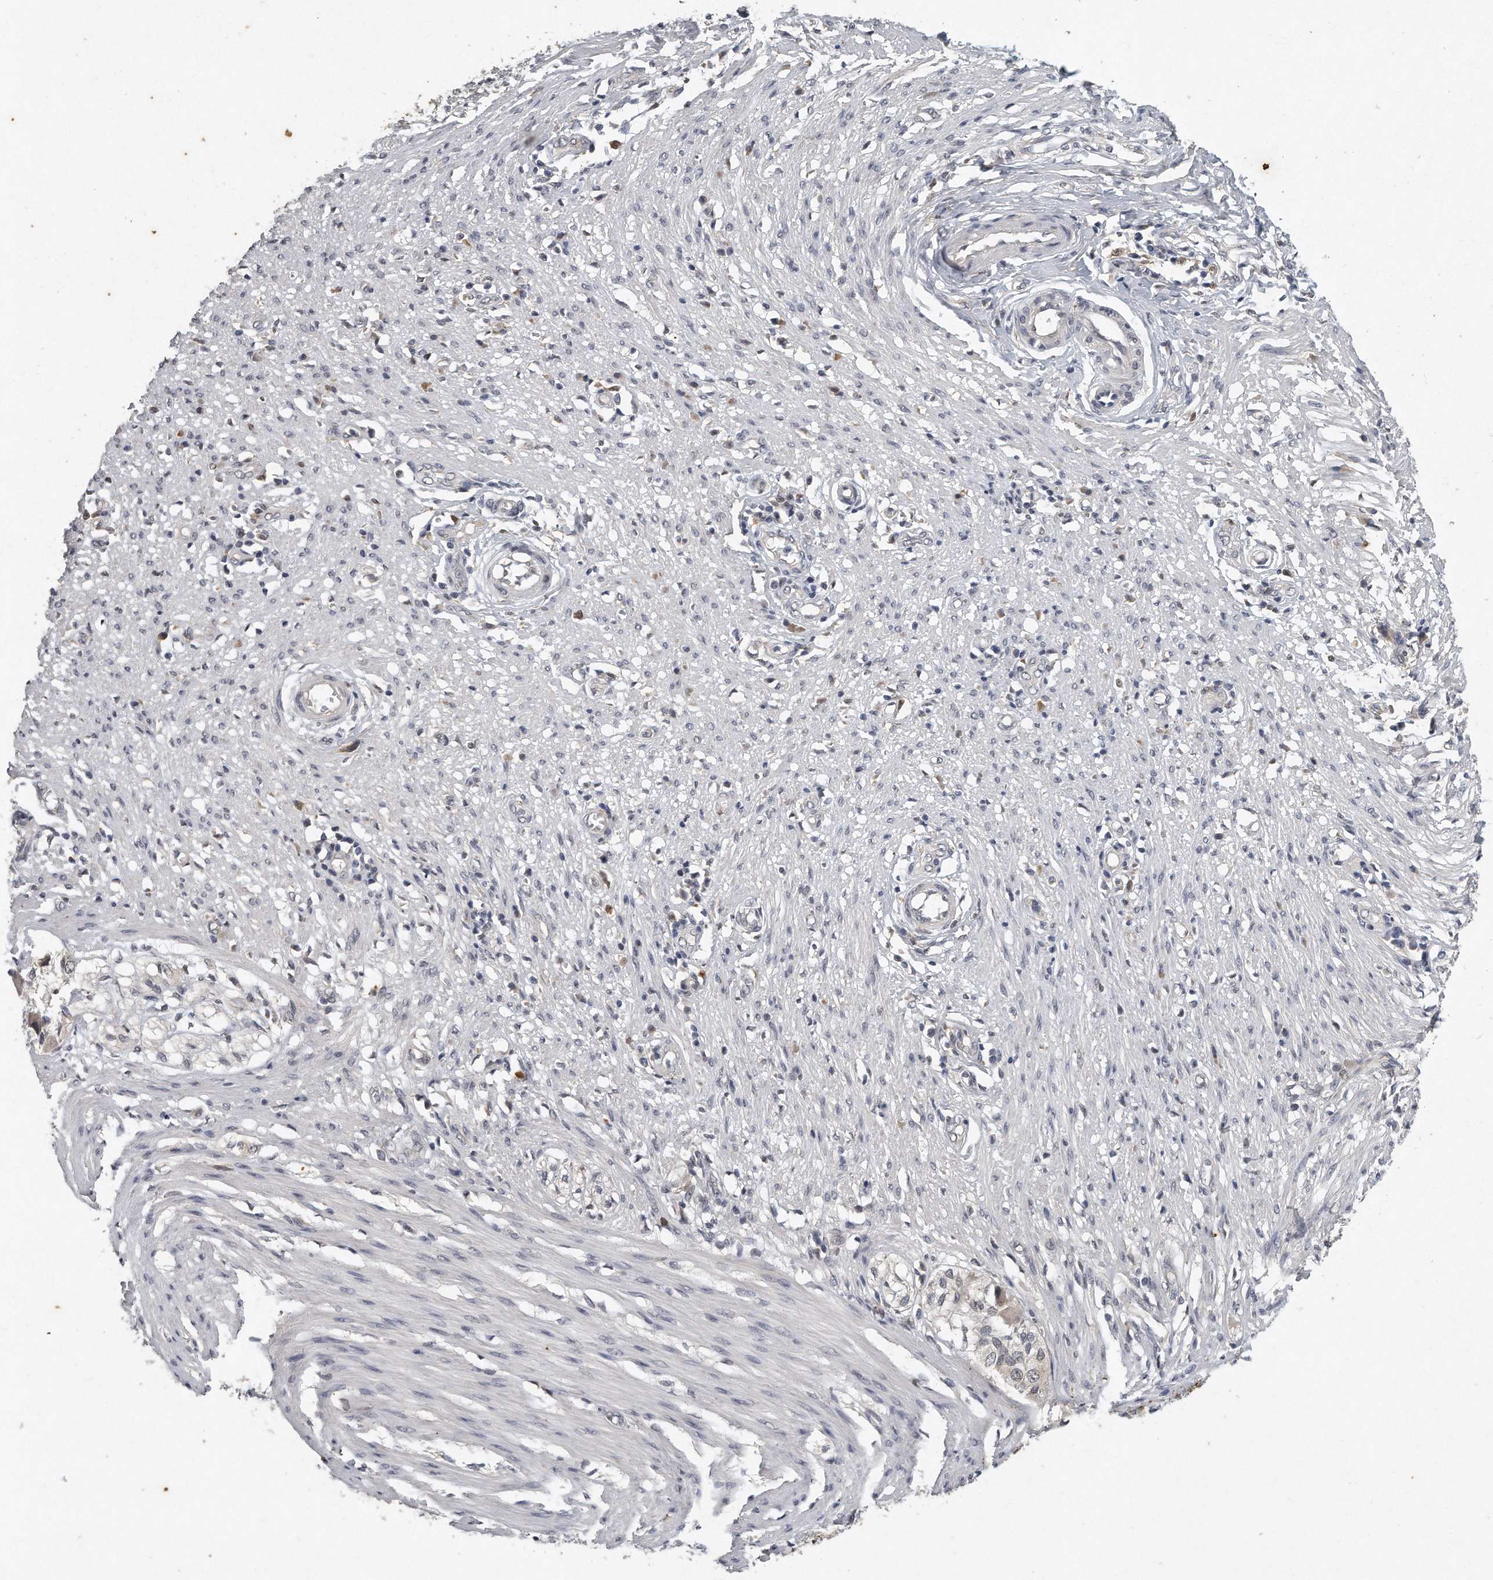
{"staining": {"intensity": "negative", "quantity": "none", "location": "none"}, "tissue": "smooth muscle", "cell_type": "Smooth muscle cells", "image_type": "normal", "snomed": [{"axis": "morphology", "description": "Normal tissue, NOS"}, {"axis": "morphology", "description": "Adenocarcinoma, NOS"}, {"axis": "topography", "description": "Colon"}, {"axis": "topography", "description": "Peripheral nerve tissue"}], "caption": "Human smooth muscle stained for a protein using immunohistochemistry demonstrates no staining in smooth muscle cells.", "gene": "CAMK1", "patient": {"sex": "male", "age": 14}}